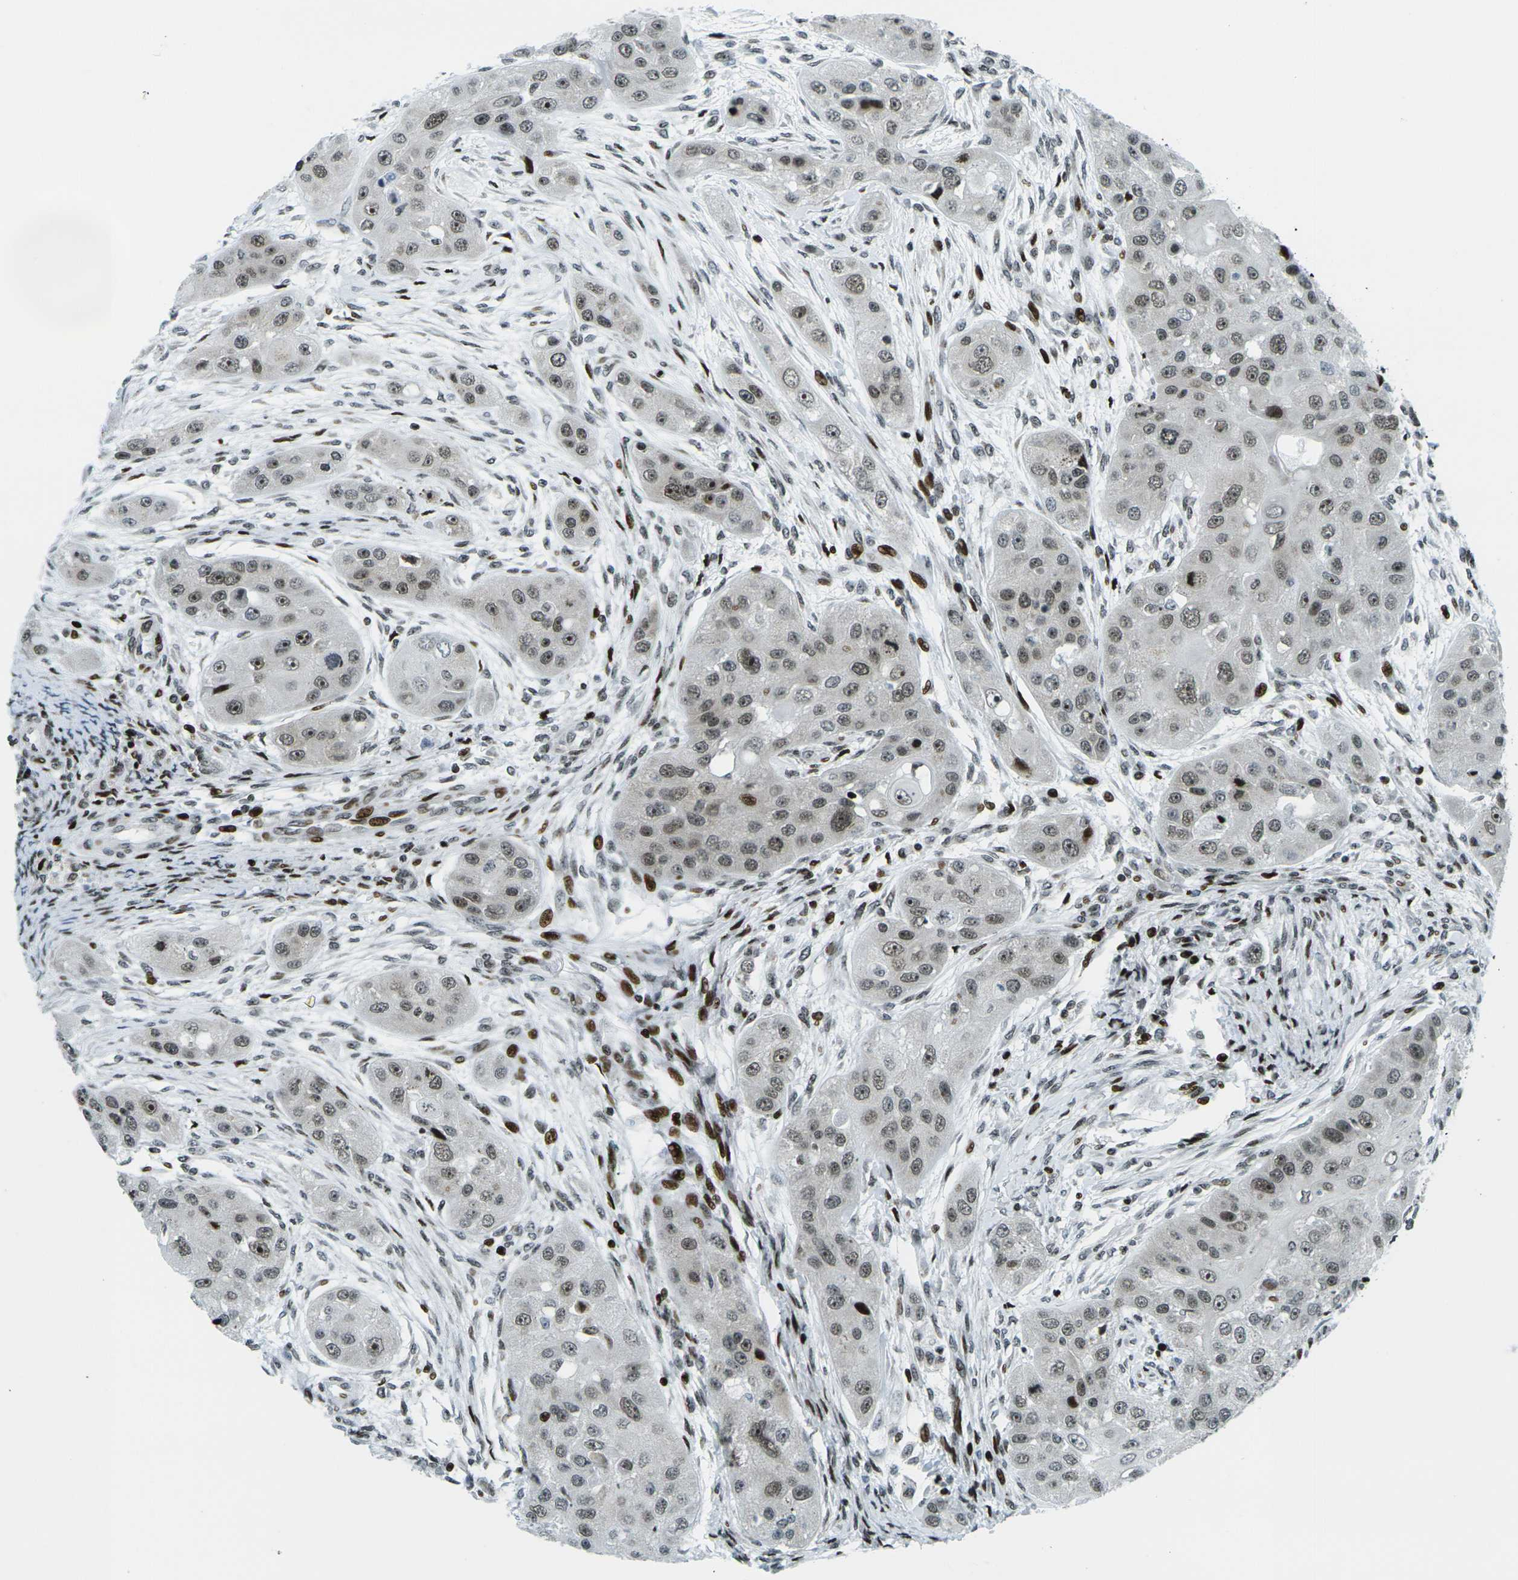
{"staining": {"intensity": "moderate", "quantity": ">75%", "location": "nuclear"}, "tissue": "head and neck cancer", "cell_type": "Tumor cells", "image_type": "cancer", "snomed": [{"axis": "morphology", "description": "Normal tissue, NOS"}, {"axis": "morphology", "description": "Squamous cell carcinoma, NOS"}, {"axis": "topography", "description": "Skeletal muscle"}, {"axis": "topography", "description": "Head-Neck"}], "caption": "Immunohistochemistry (IHC) photomicrograph of head and neck cancer (squamous cell carcinoma) stained for a protein (brown), which reveals medium levels of moderate nuclear expression in about >75% of tumor cells.", "gene": "H3-3A", "patient": {"sex": "male", "age": 51}}